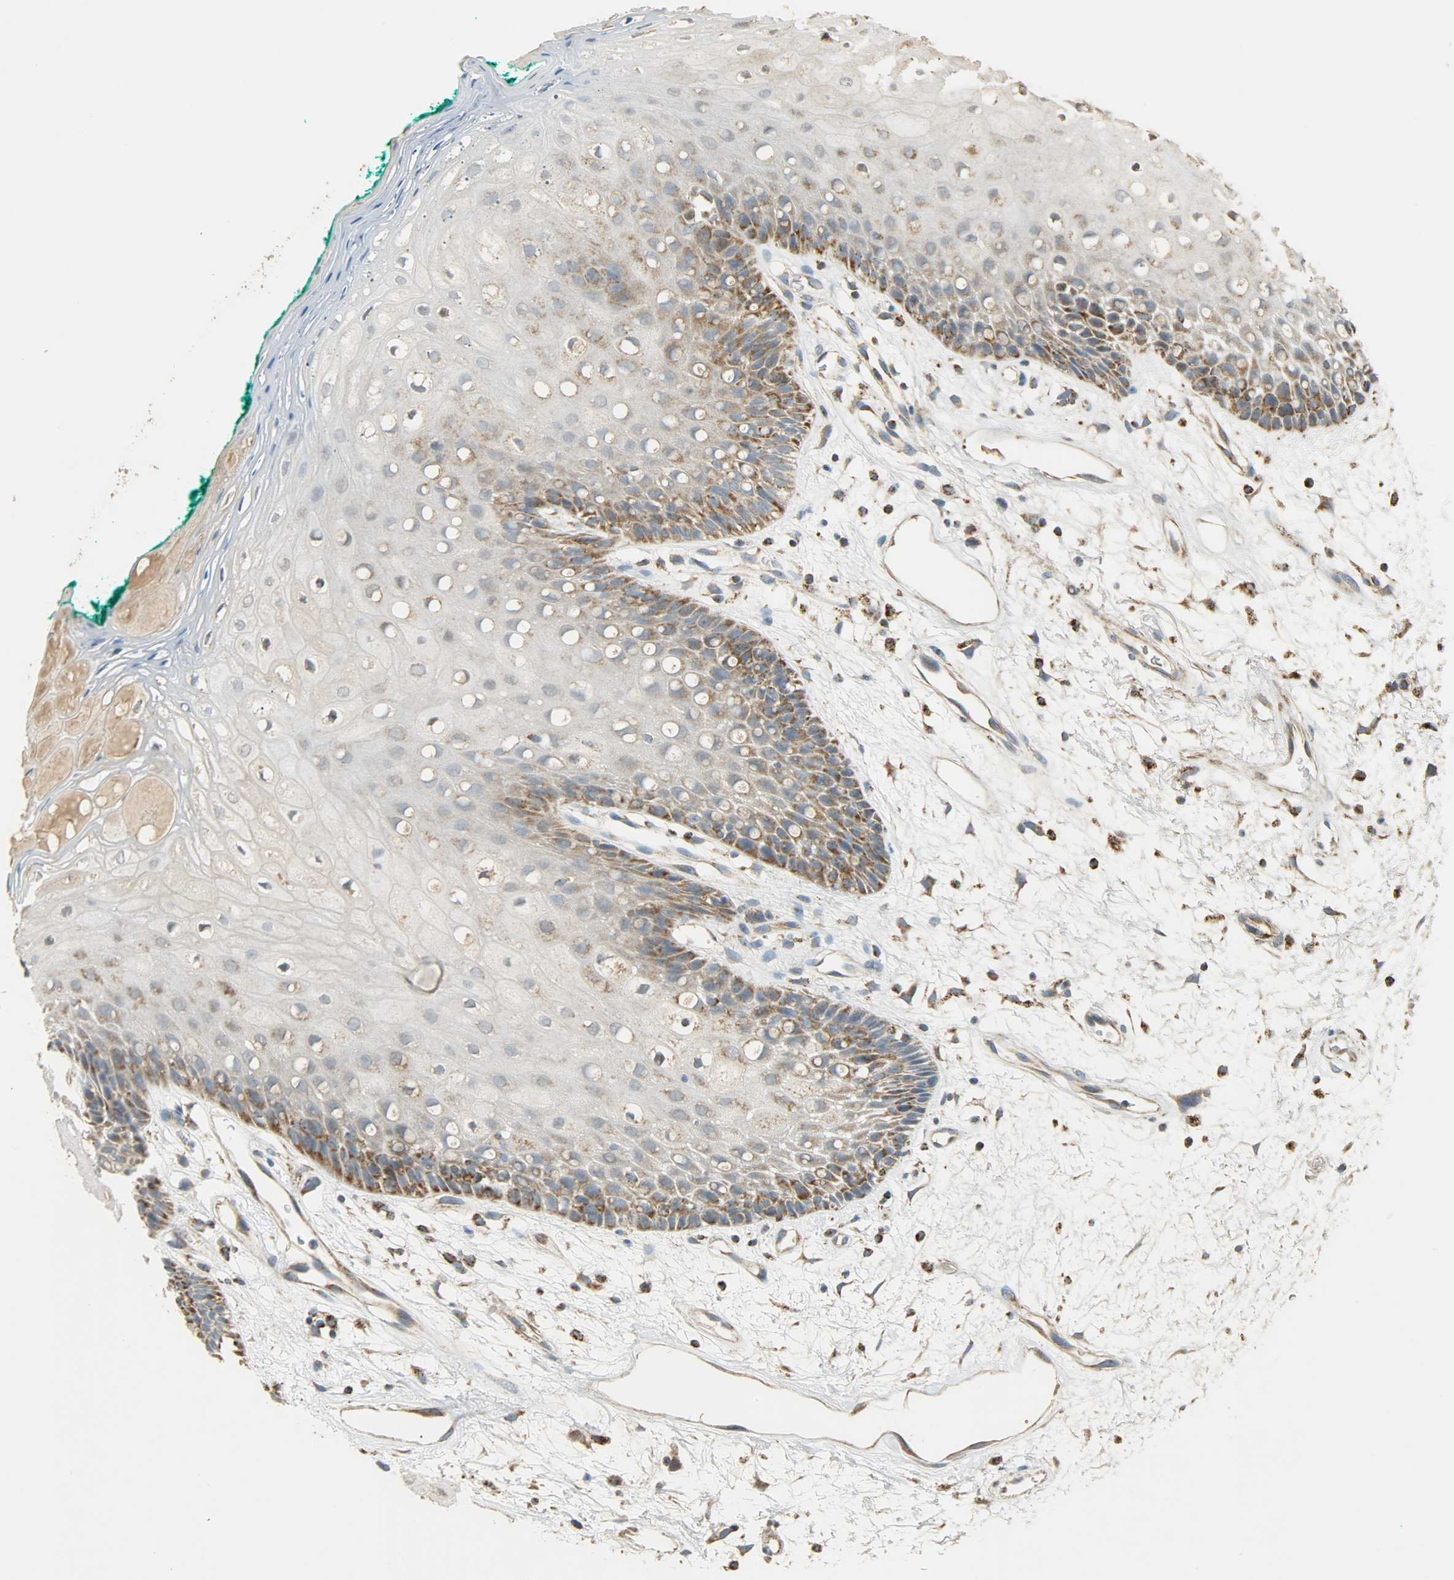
{"staining": {"intensity": "moderate", "quantity": "25%-75%", "location": "cytoplasmic/membranous"}, "tissue": "oral mucosa", "cell_type": "Squamous epithelial cells", "image_type": "normal", "snomed": [{"axis": "morphology", "description": "Normal tissue, NOS"}, {"axis": "morphology", "description": "Squamous cell carcinoma, NOS"}, {"axis": "topography", "description": "Skeletal muscle"}, {"axis": "topography", "description": "Oral tissue"}, {"axis": "topography", "description": "Head-Neck"}], "caption": "Protein expression analysis of benign oral mucosa demonstrates moderate cytoplasmic/membranous expression in about 25%-75% of squamous epithelial cells.", "gene": "HDHD5", "patient": {"sex": "female", "age": 84}}